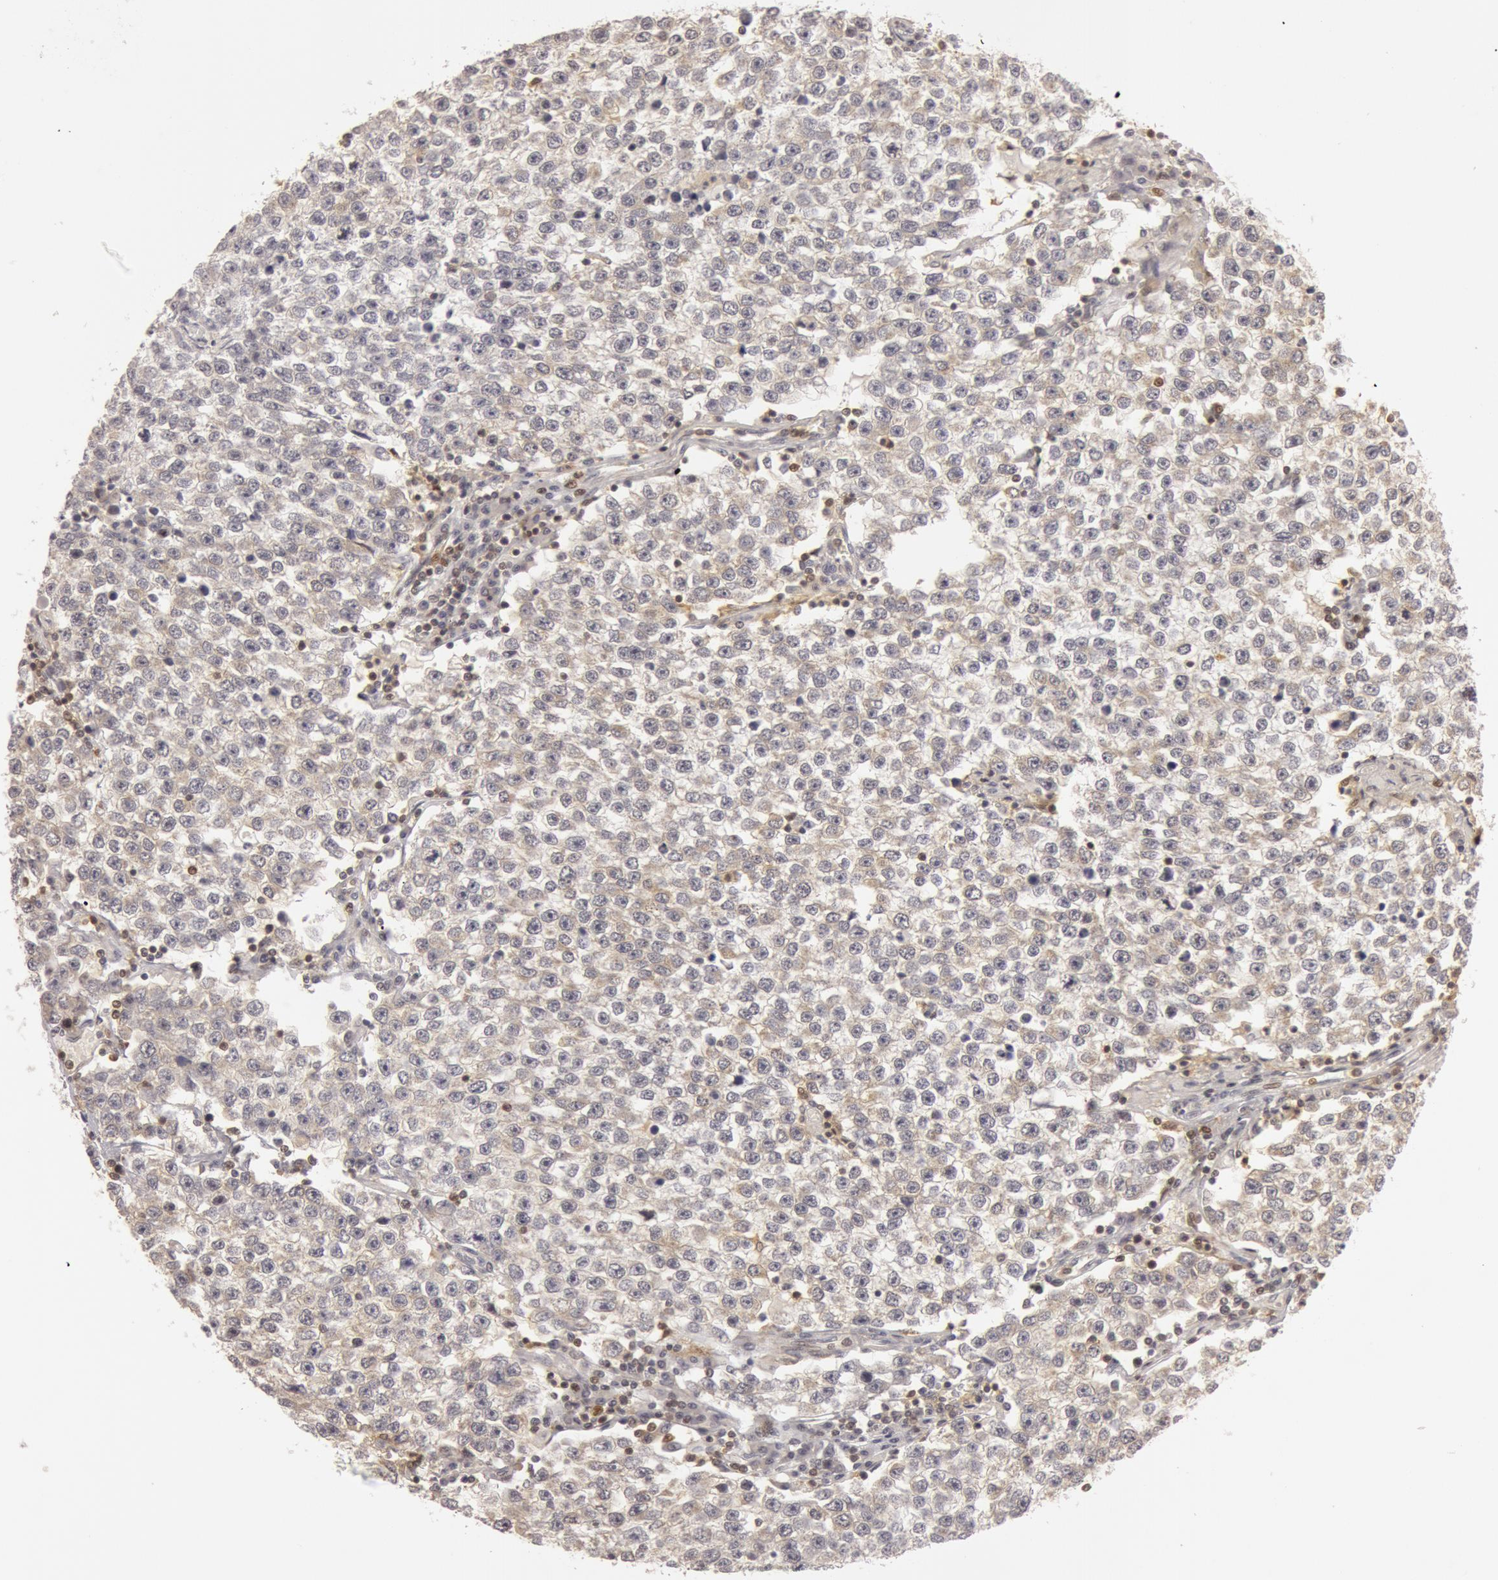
{"staining": {"intensity": "negative", "quantity": "none", "location": "none"}, "tissue": "testis cancer", "cell_type": "Tumor cells", "image_type": "cancer", "snomed": [{"axis": "morphology", "description": "Seminoma, NOS"}, {"axis": "topography", "description": "Testis"}], "caption": "The image demonstrates no staining of tumor cells in testis cancer (seminoma).", "gene": "OASL", "patient": {"sex": "male", "age": 36}}